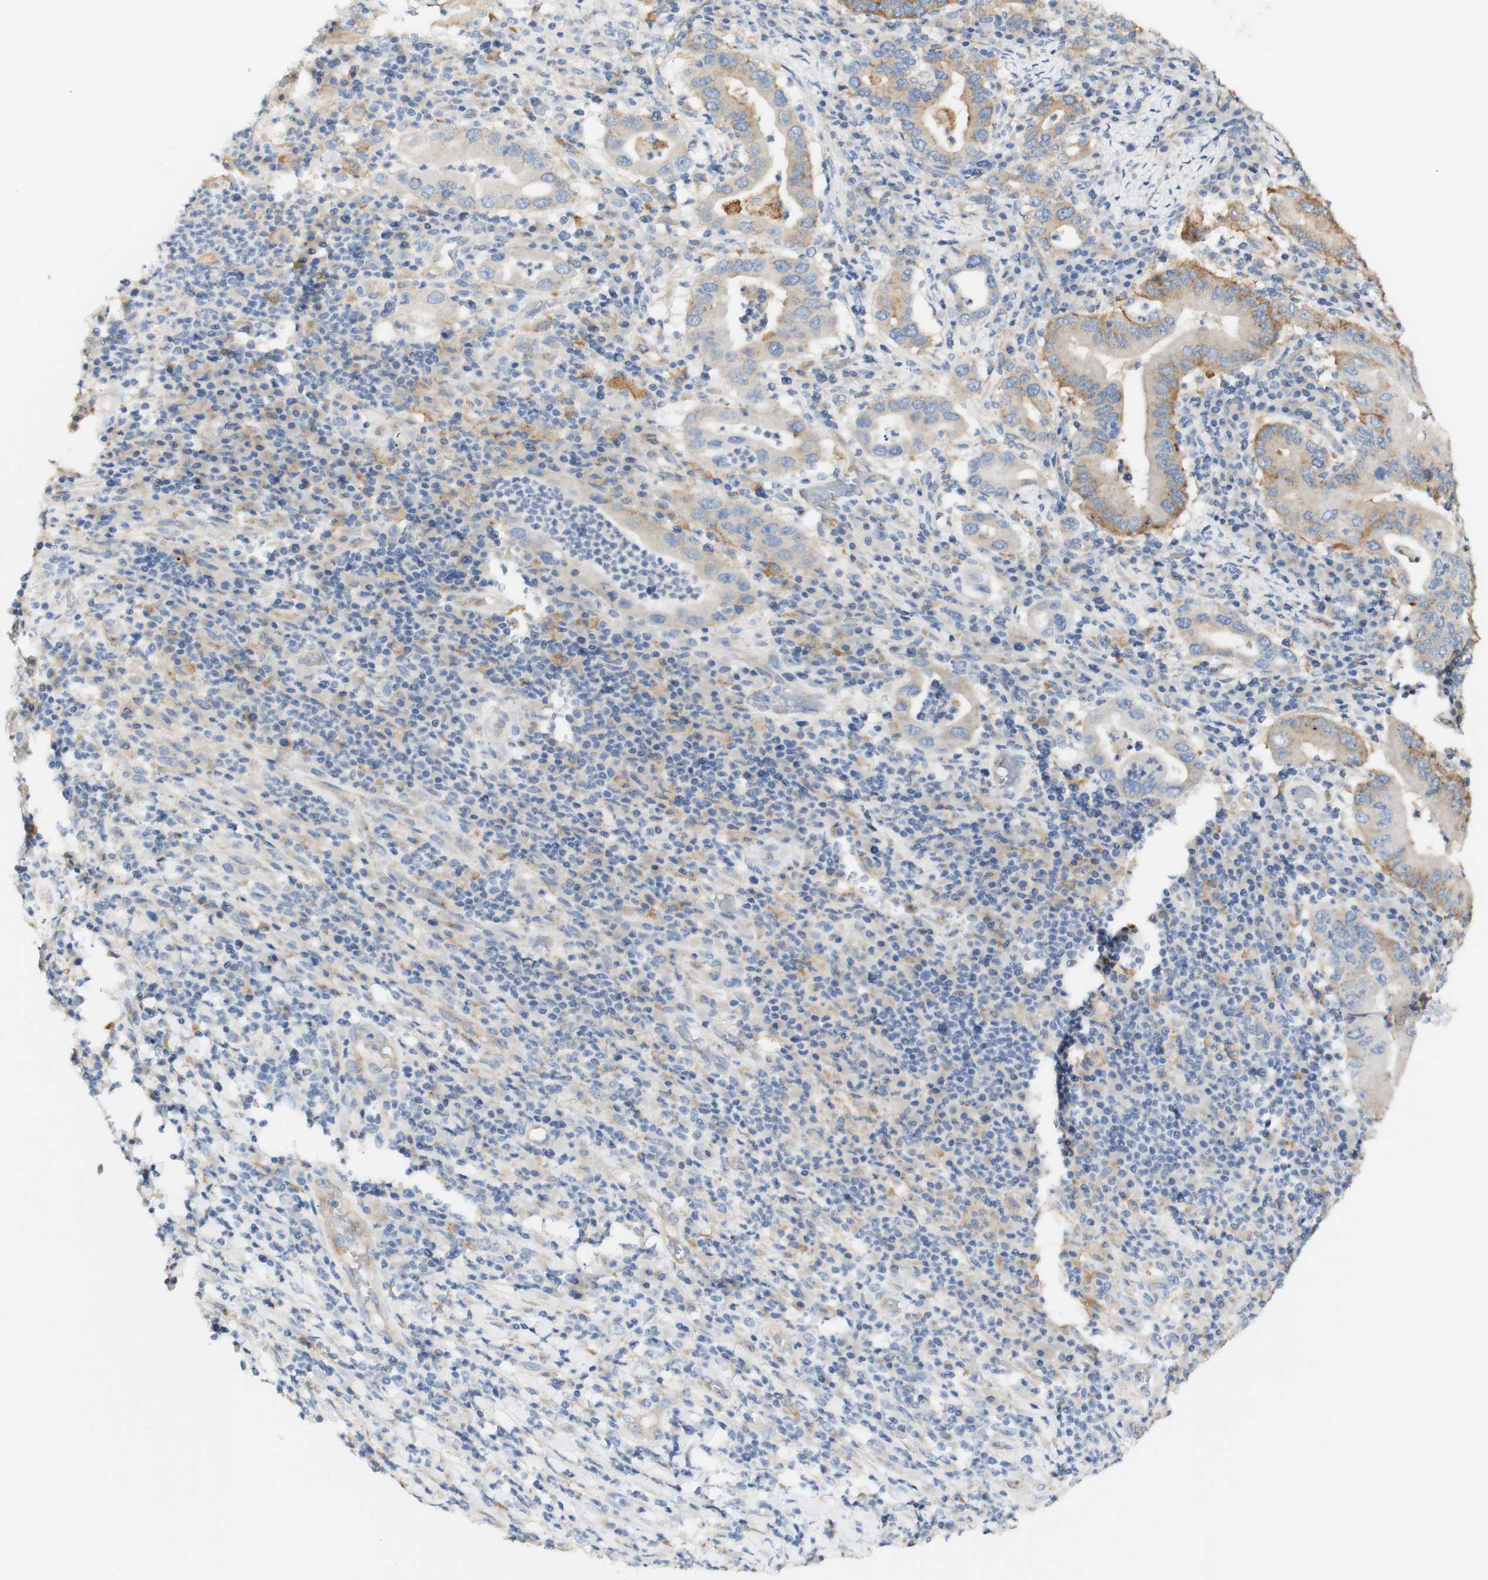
{"staining": {"intensity": "moderate", "quantity": "25%-75%", "location": "cytoplasmic/membranous"}, "tissue": "stomach cancer", "cell_type": "Tumor cells", "image_type": "cancer", "snomed": [{"axis": "morphology", "description": "Normal tissue, NOS"}, {"axis": "morphology", "description": "Adenocarcinoma, NOS"}, {"axis": "topography", "description": "Esophagus"}, {"axis": "topography", "description": "Stomach, upper"}, {"axis": "topography", "description": "Peripheral nerve tissue"}], "caption": "Adenocarcinoma (stomach) stained for a protein (brown) exhibits moderate cytoplasmic/membranous positive positivity in about 25%-75% of tumor cells.", "gene": "FCGRT", "patient": {"sex": "male", "age": 62}}